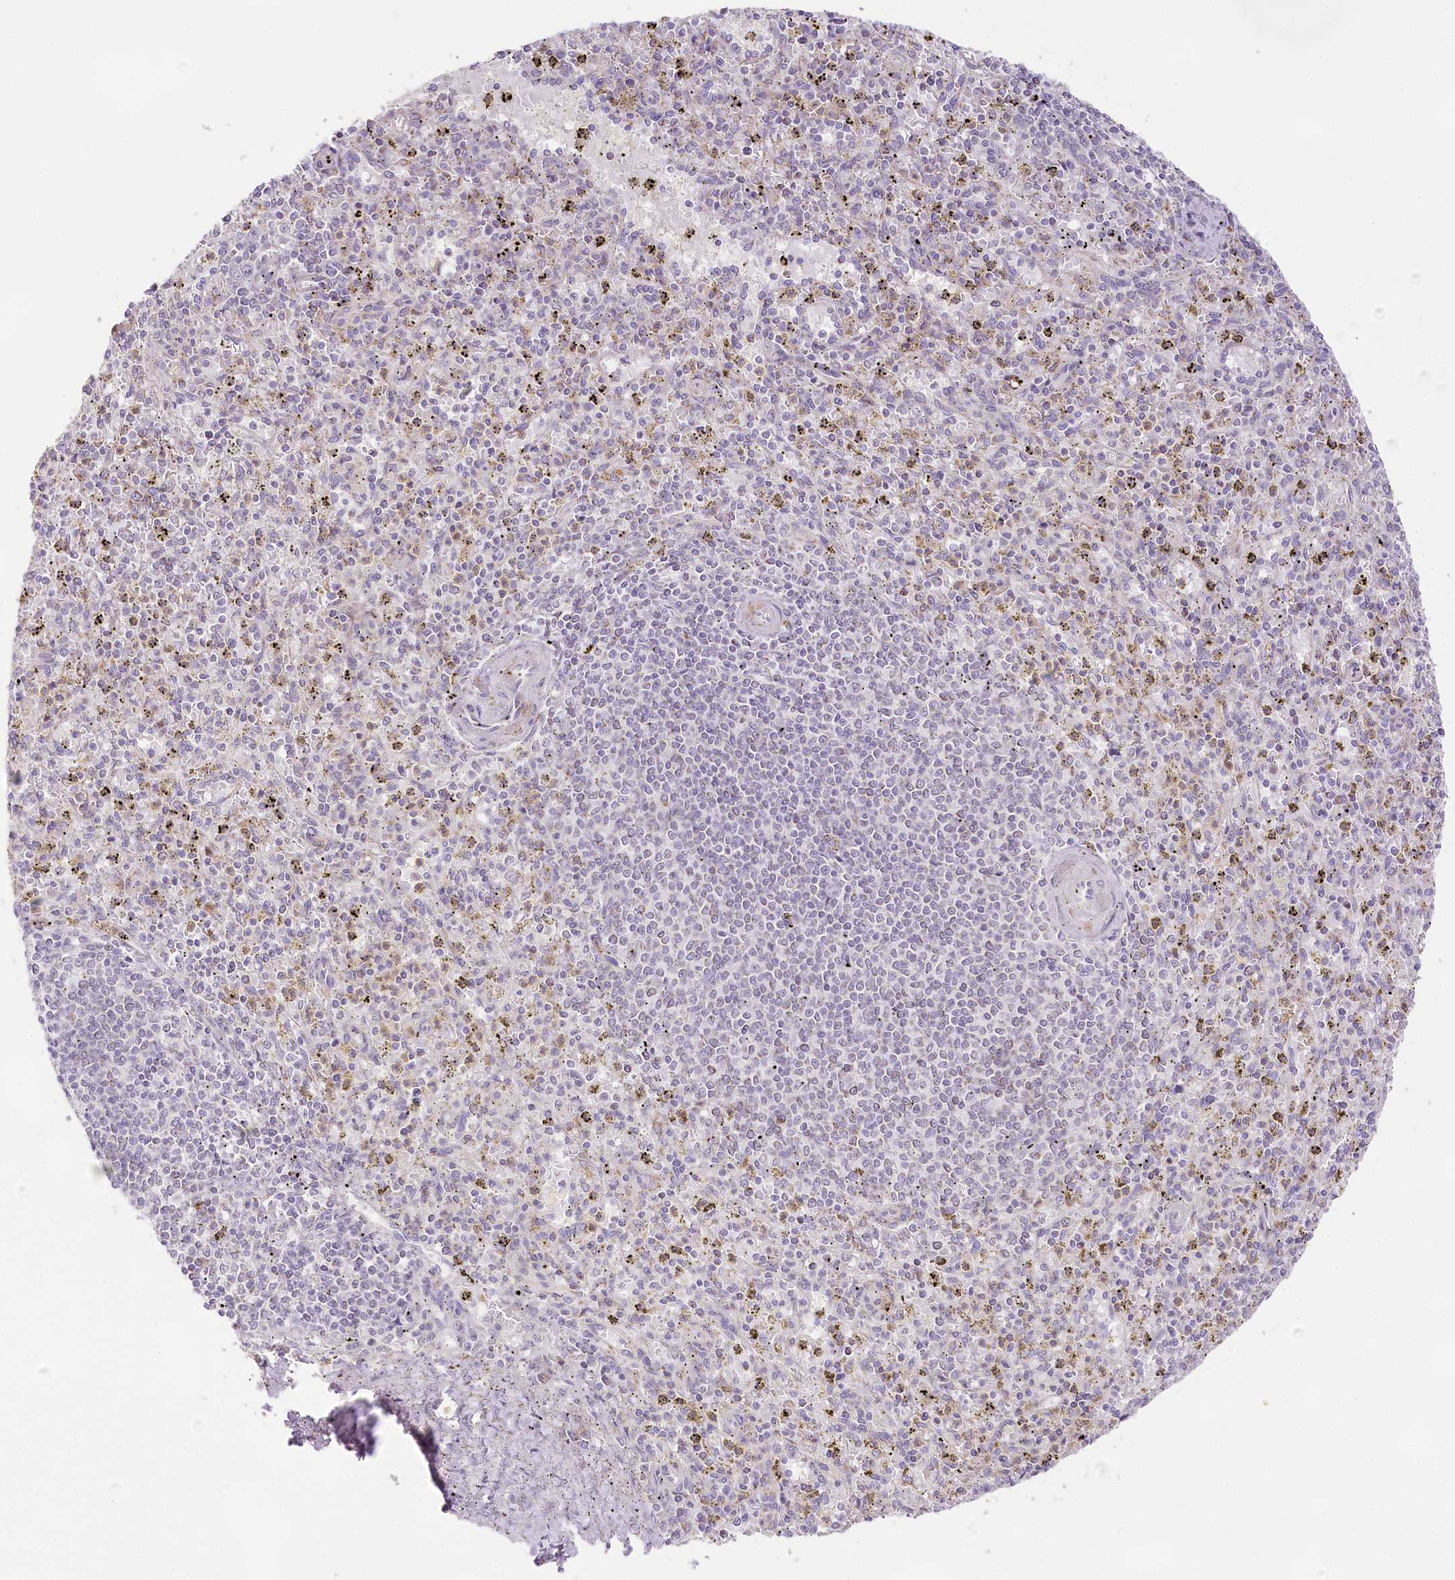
{"staining": {"intensity": "negative", "quantity": "none", "location": "none"}, "tissue": "spleen", "cell_type": "Cells in red pulp", "image_type": "normal", "snomed": [{"axis": "morphology", "description": "Normal tissue, NOS"}, {"axis": "topography", "description": "Spleen"}], "caption": "Immunohistochemistry histopathology image of normal human spleen stained for a protein (brown), which displays no expression in cells in red pulp. (Brightfield microscopy of DAB (3,3'-diaminobenzidine) immunohistochemistry at high magnification).", "gene": "CCDC30", "patient": {"sex": "male", "age": 72}}